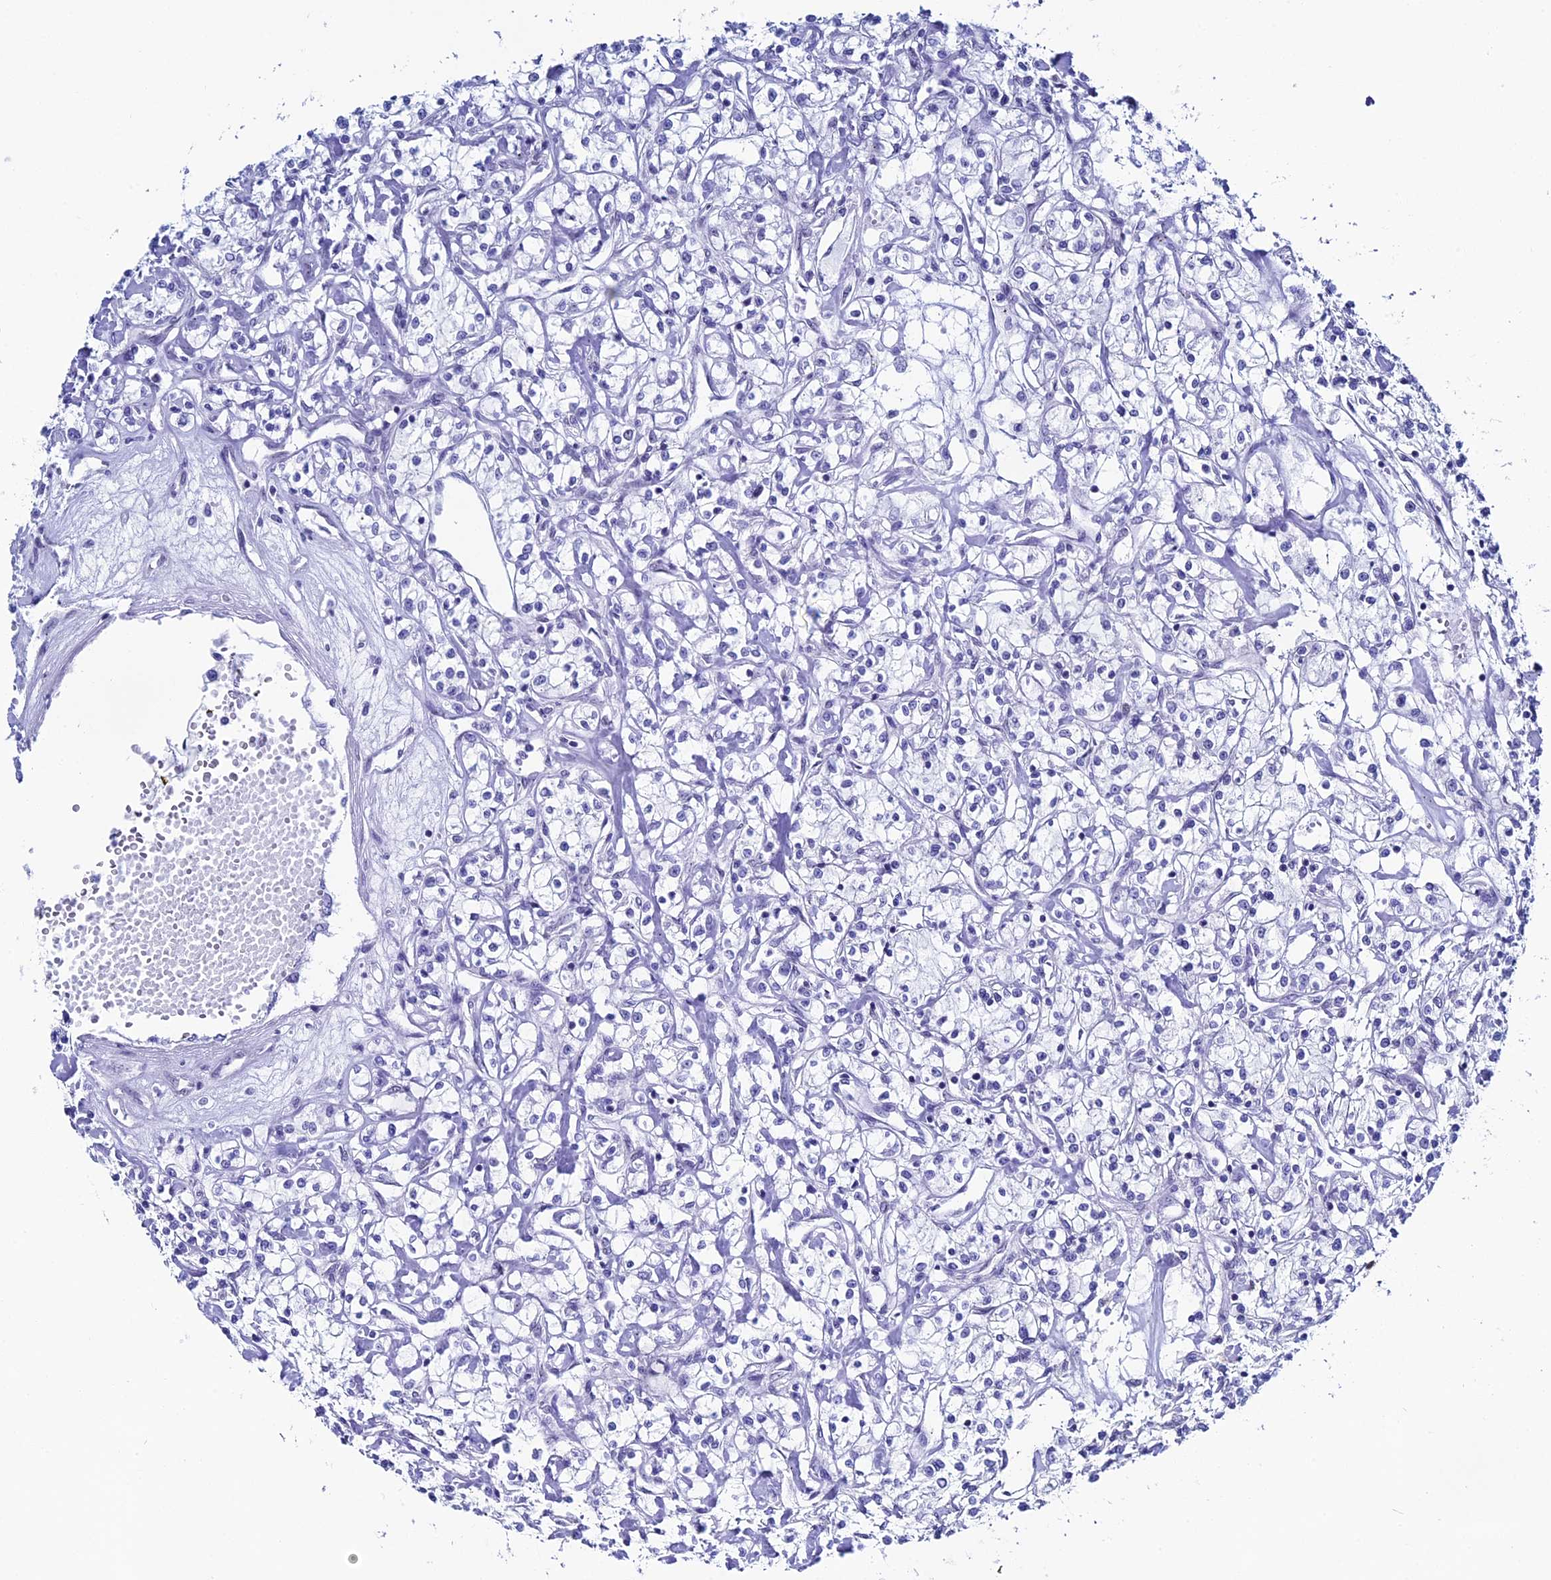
{"staining": {"intensity": "negative", "quantity": "none", "location": "none"}, "tissue": "renal cancer", "cell_type": "Tumor cells", "image_type": "cancer", "snomed": [{"axis": "morphology", "description": "Adenocarcinoma, NOS"}, {"axis": "topography", "description": "Kidney"}], "caption": "Immunohistochemical staining of human renal adenocarcinoma displays no significant staining in tumor cells.", "gene": "CD2BP2", "patient": {"sex": "female", "age": 59}}